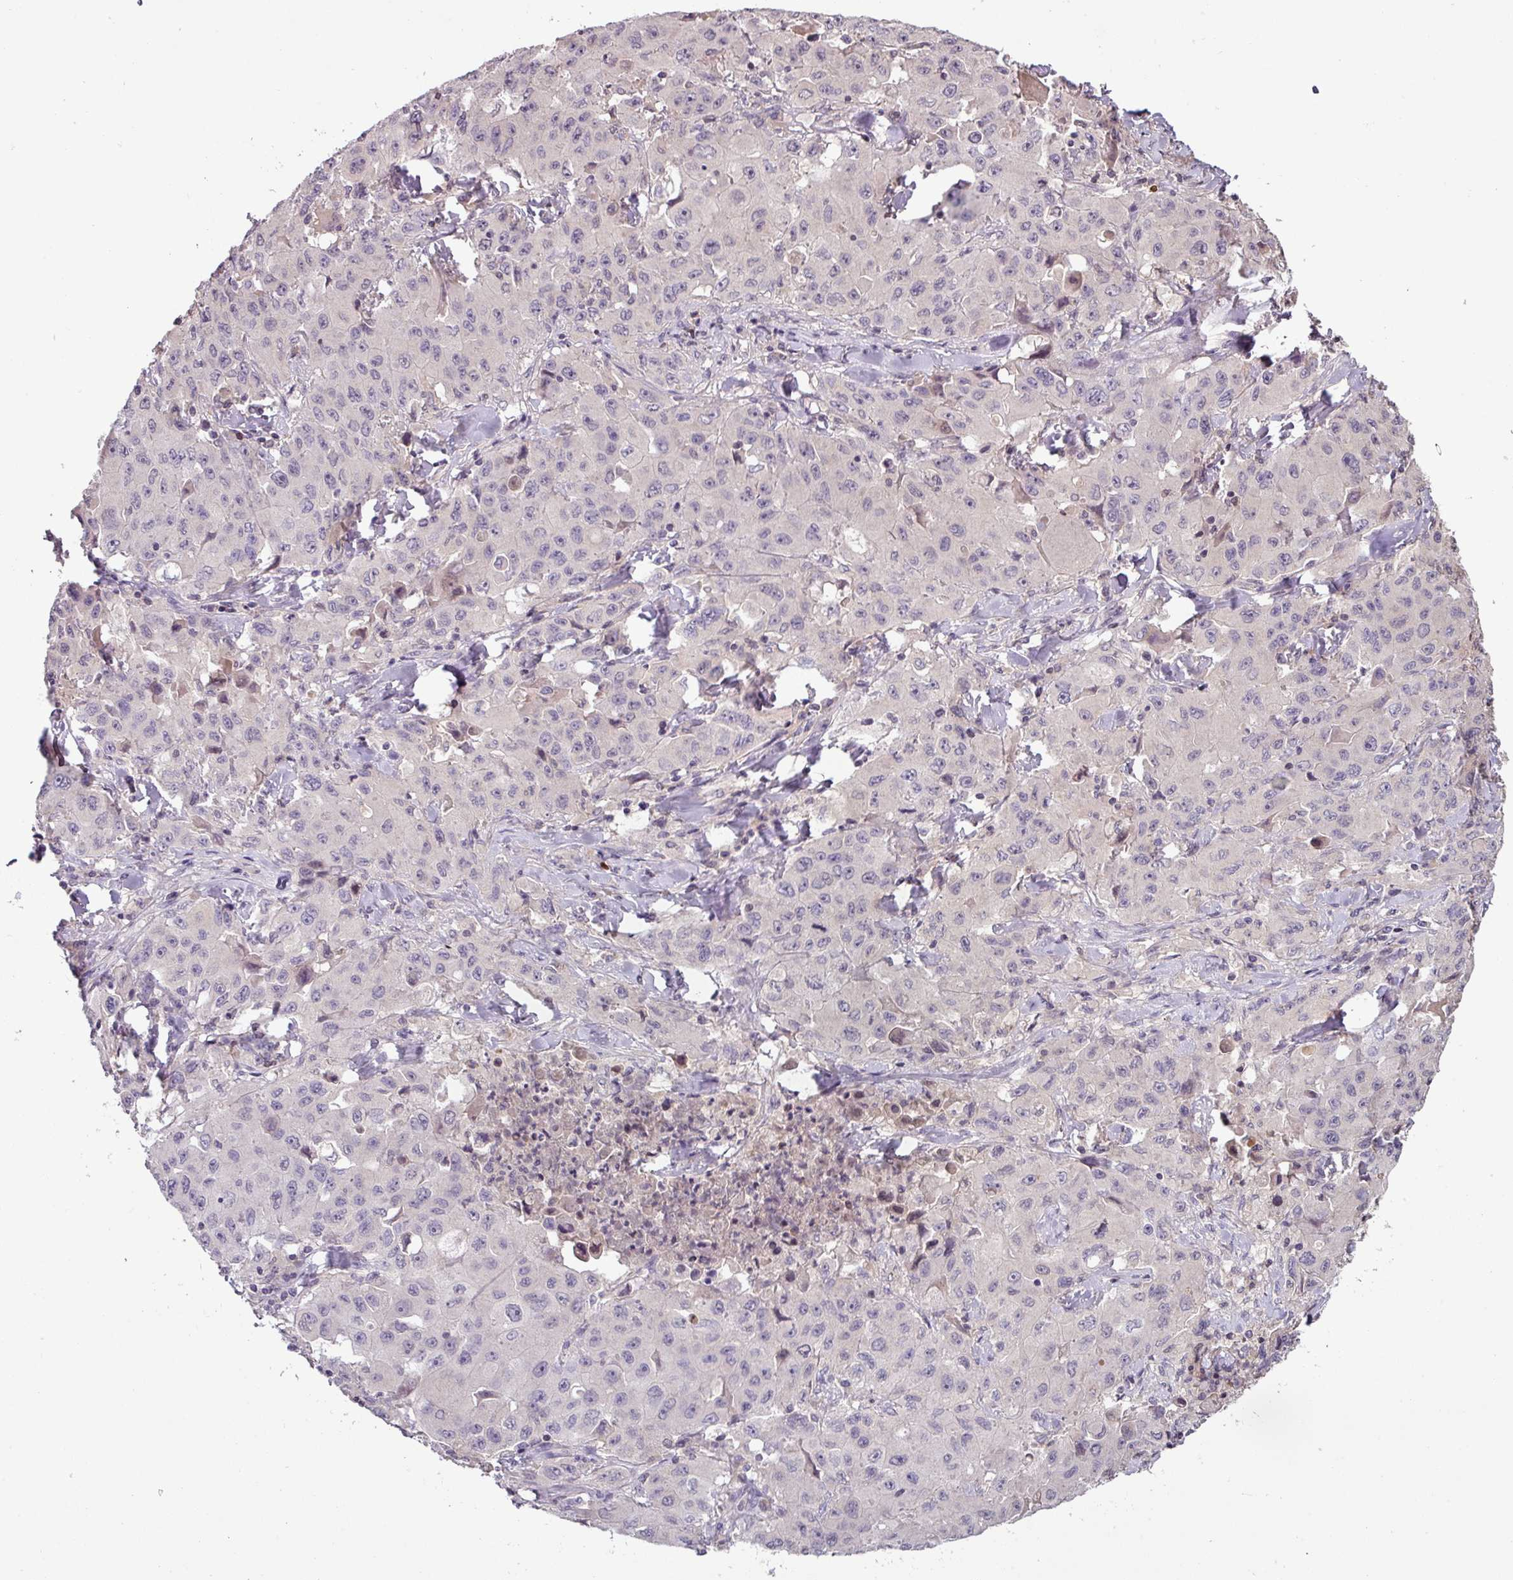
{"staining": {"intensity": "negative", "quantity": "none", "location": "none"}, "tissue": "lung cancer", "cell_type": "Tumor cells", "image_type": "cancer", "snomed": [{"axis": "morphology", "description": "Squamous cell carcinoma, NOS"}, {"axis": "topography", "description": "Lung"}], "caption": "Lung squamous cell carcinoma was stained to show a protein in brown. There is no significant expression in tumor cells. (Brightfield microscopy of DAB (3,3'-diaminobenzidine) IHC at high magnification).", "gene": "SLC5A10", "patient": {"sex": "male", "age": 63}}